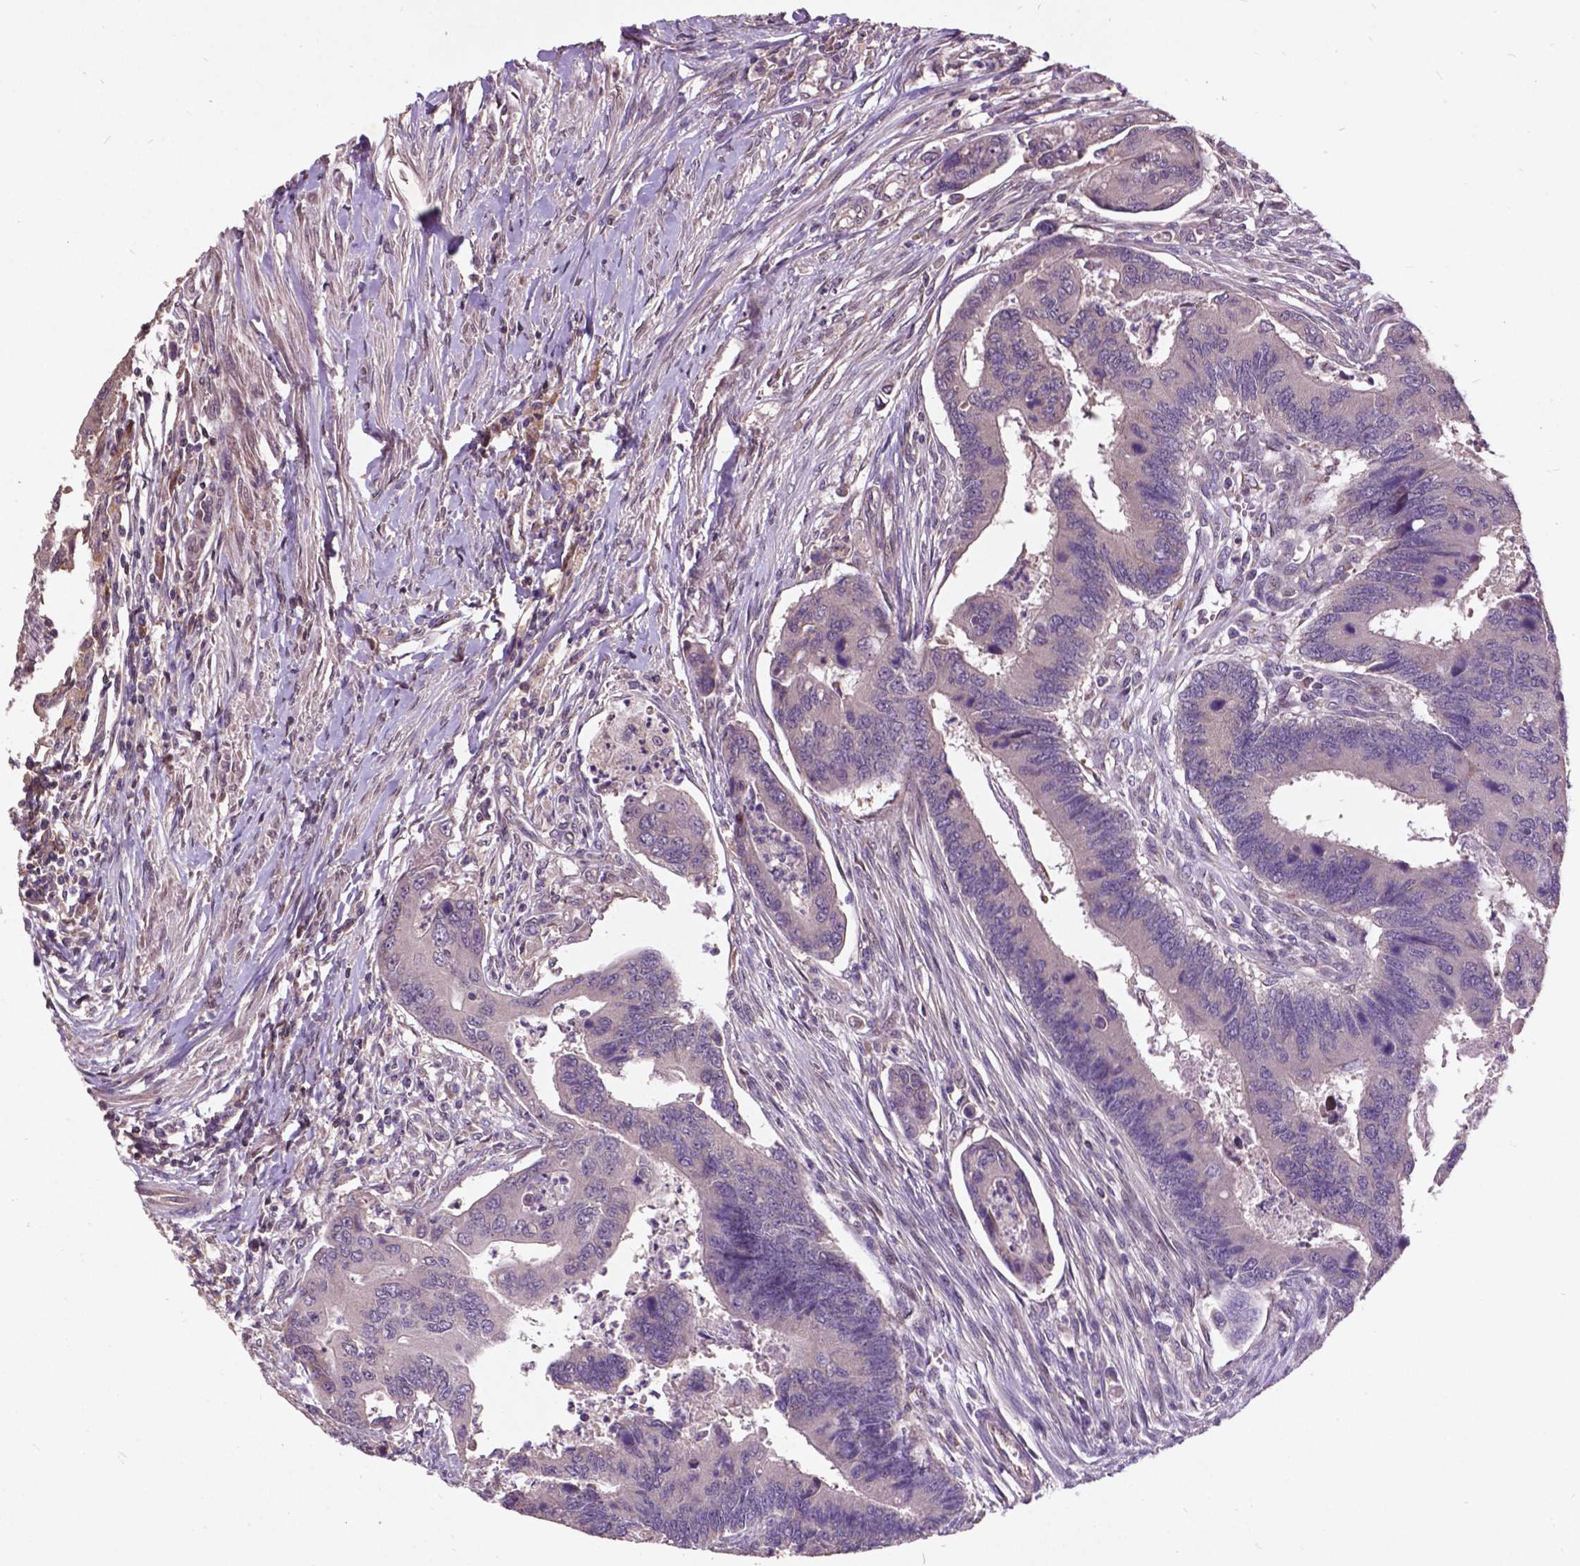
{"staining": {"intensity": "negative", "quantity": "none", "location": "none"}, "tissue": "colorectal cancer", "cell_type": "Tumor cells", "image_type": "cancer", "snomed": [{"axis": "morphology", "description": "Adenocarcinoma, NOS"}, {"axis": "topography", "description": "Colon"}], "caption": "DAB immunohistochemical staining of human colorectal cancer reveals no significant staining in tumor cells.", "gene": "AP1S3", "patient": {"sex": "female", "age": 67}}